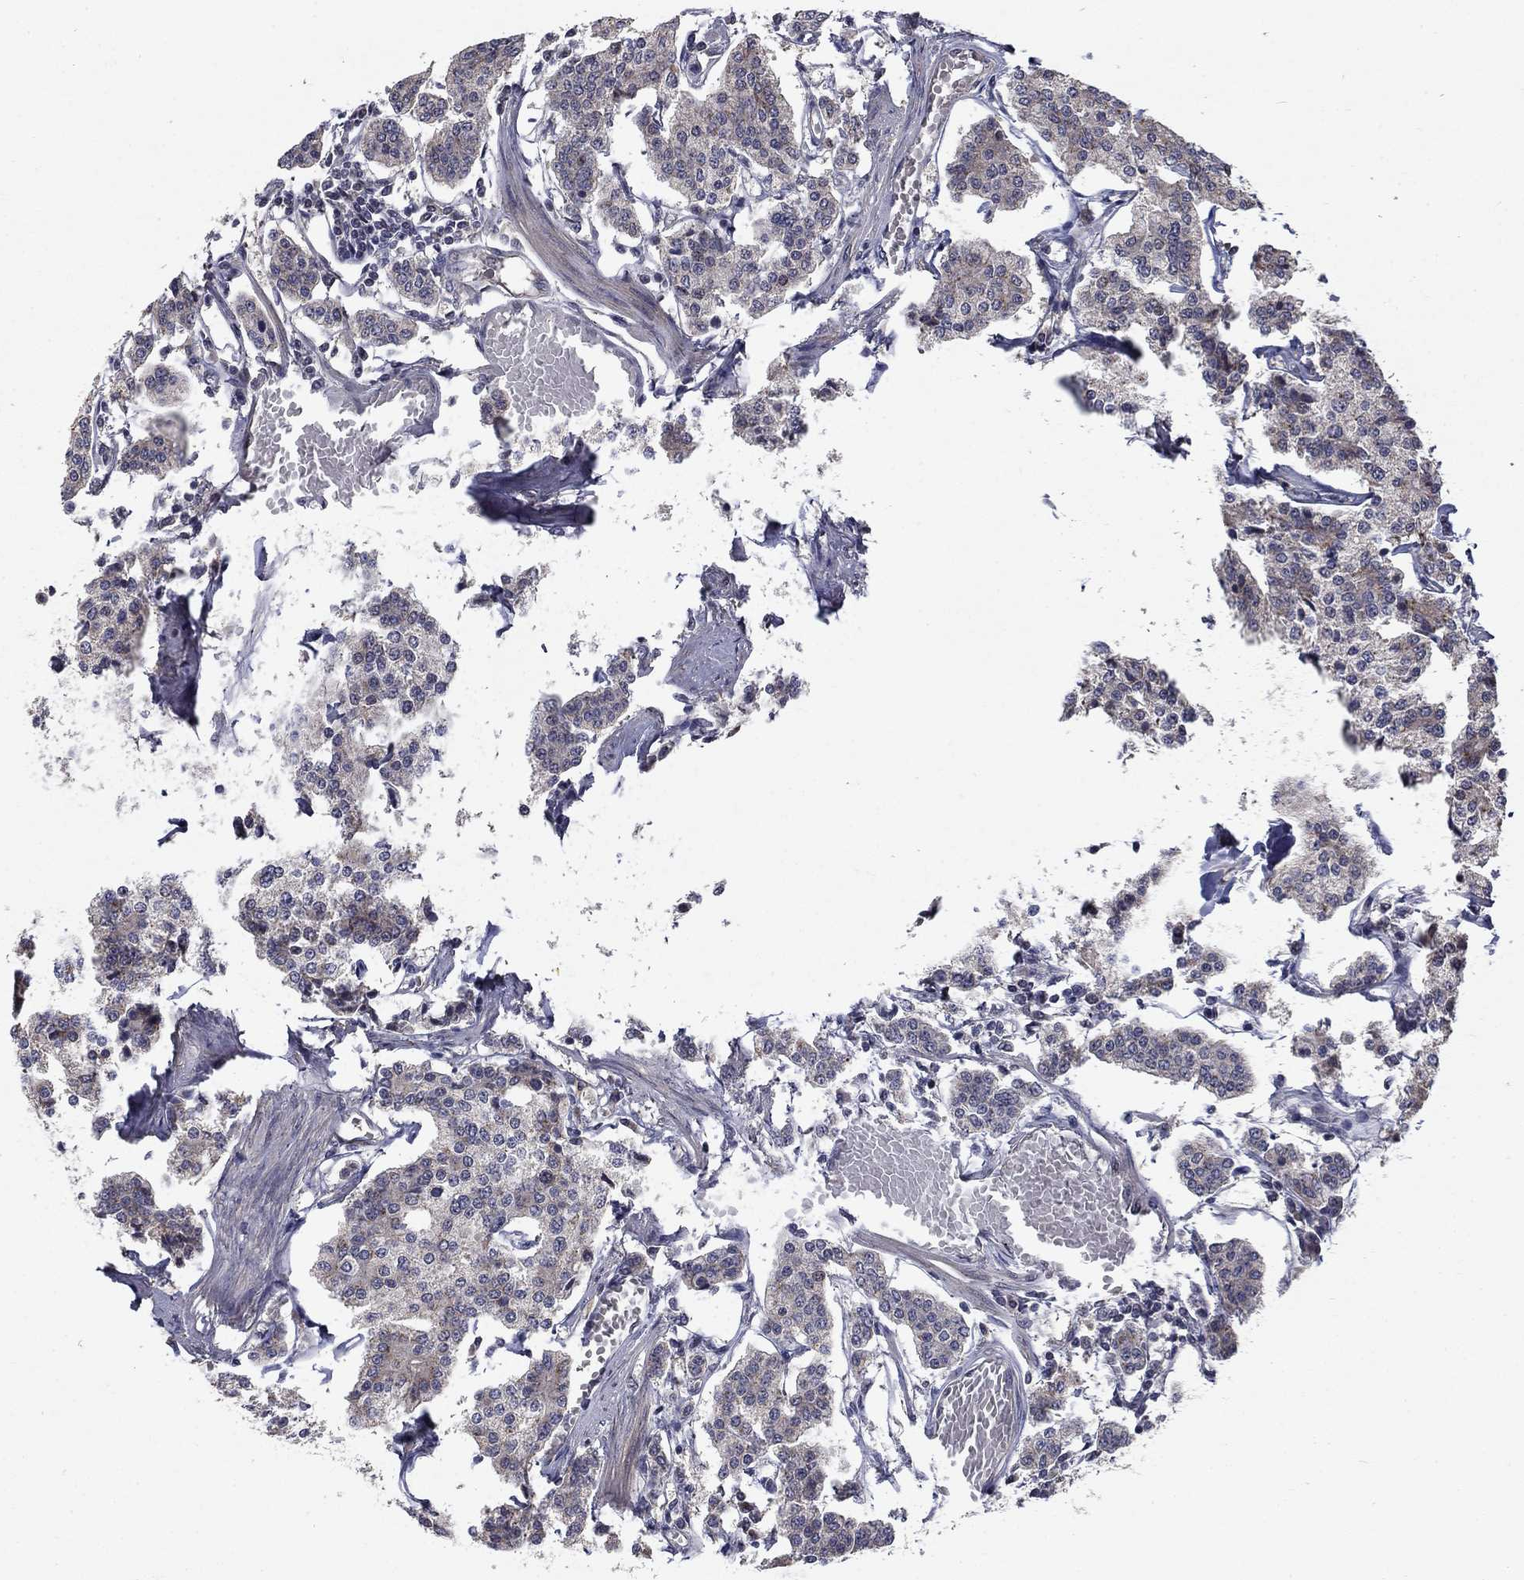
{"staining": {"intensity": "negative", "quantity": "none", "location": "none"}, "tissue": "carcinoid", "cell_type": "Tumor cells", "image_type": "cancer", "snomed": [{"axis": "morphology", "description": "Carcinoid, malignant, NOS"}, {"axis": "topography", "description": "Small intestine"}], "caption": "Immunohistochemical staining of carcinoid reveals no significant expression in tumor cells. (DAB (3,3'-diaminobenzidine) IHC with hematoxylin counter stain).", "gene": "FAM3B", "patient": {"sex": "female", "age": 65}}